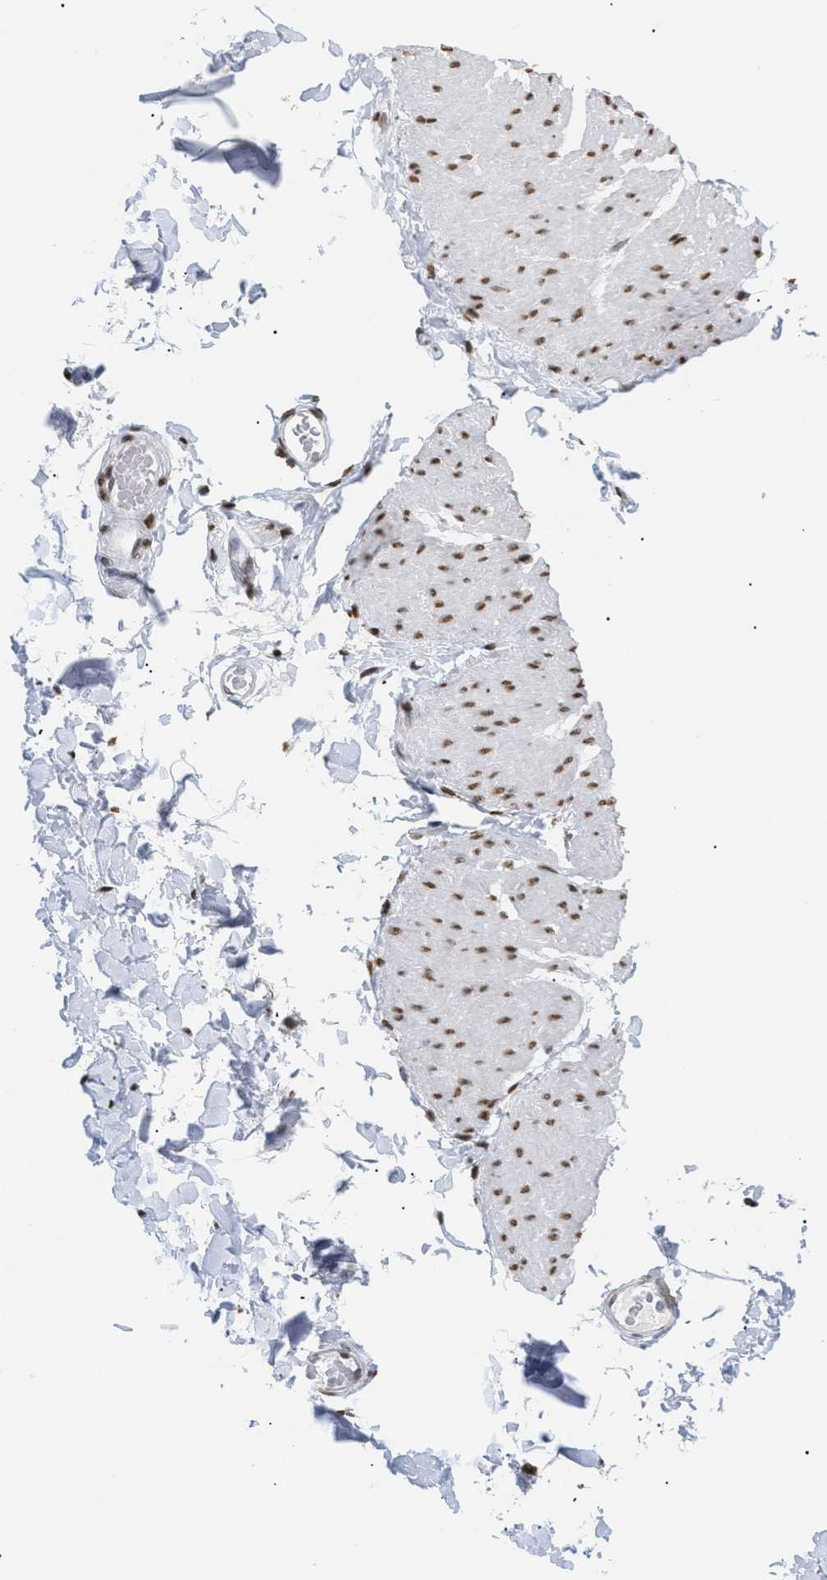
{"staining": {"intensity": "moderate", "quantity": ">75%", "location": "nuclear"}, "tissue": "smooth muscle", "cell_type": "Smooth muscle cells", "image_type": "normal", "snomed": [{"axis": "morphology", "description": "Normal tissue, NOS"}, {"axis": "topography", "description": "Smooth muscle"}, {"axis": "topography", "description": "Colon"}], "caption": "This image exhibits immunohistochemistry staining of normal human smooth muscle, with medium moderate nuclear expression in about >75% of smooth muscle cells.", "gene": "HMGN2", "patient": {"sex": "male", "age": 67}}